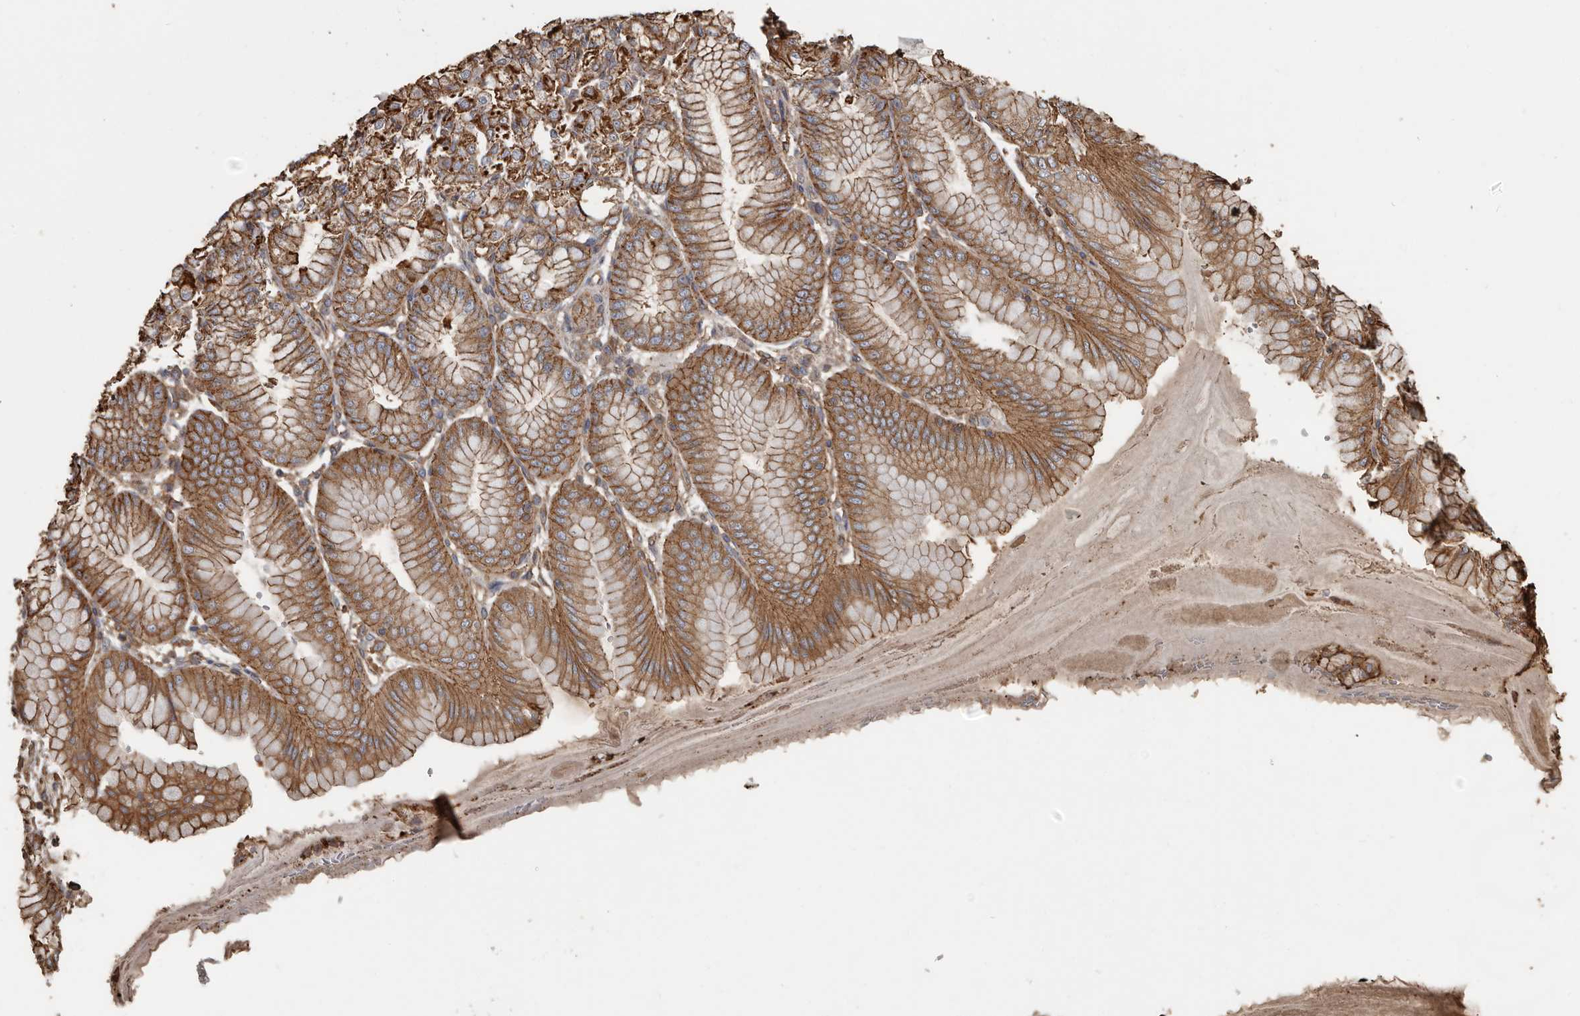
{"staining": {"intensity": "moderate", "quantity": ">75%", "location": "cytoplasmic/membranous"}, "tissue": "stomach", "cell_type": "Glandular cells", "image_type": "normal", "snomed": [{"axis": "morphology", "description": "Normal tissue, NOS"}, {"axis": "topography", "description": "Stomach, lower"}], "caption": "DAB (3,3'-diaminobenzidine) immunohistochemical staining of benign human stomach displays moderate cytoplasmic/membranous protein expression in approximately >75% of glandular cells. Using DAB (brown) and hematoxylin (blue) stains, captured at high magnification using brightfield microscopy.", "gene": "DENND6B", "patient": {"sex": "male", "age": 71}}